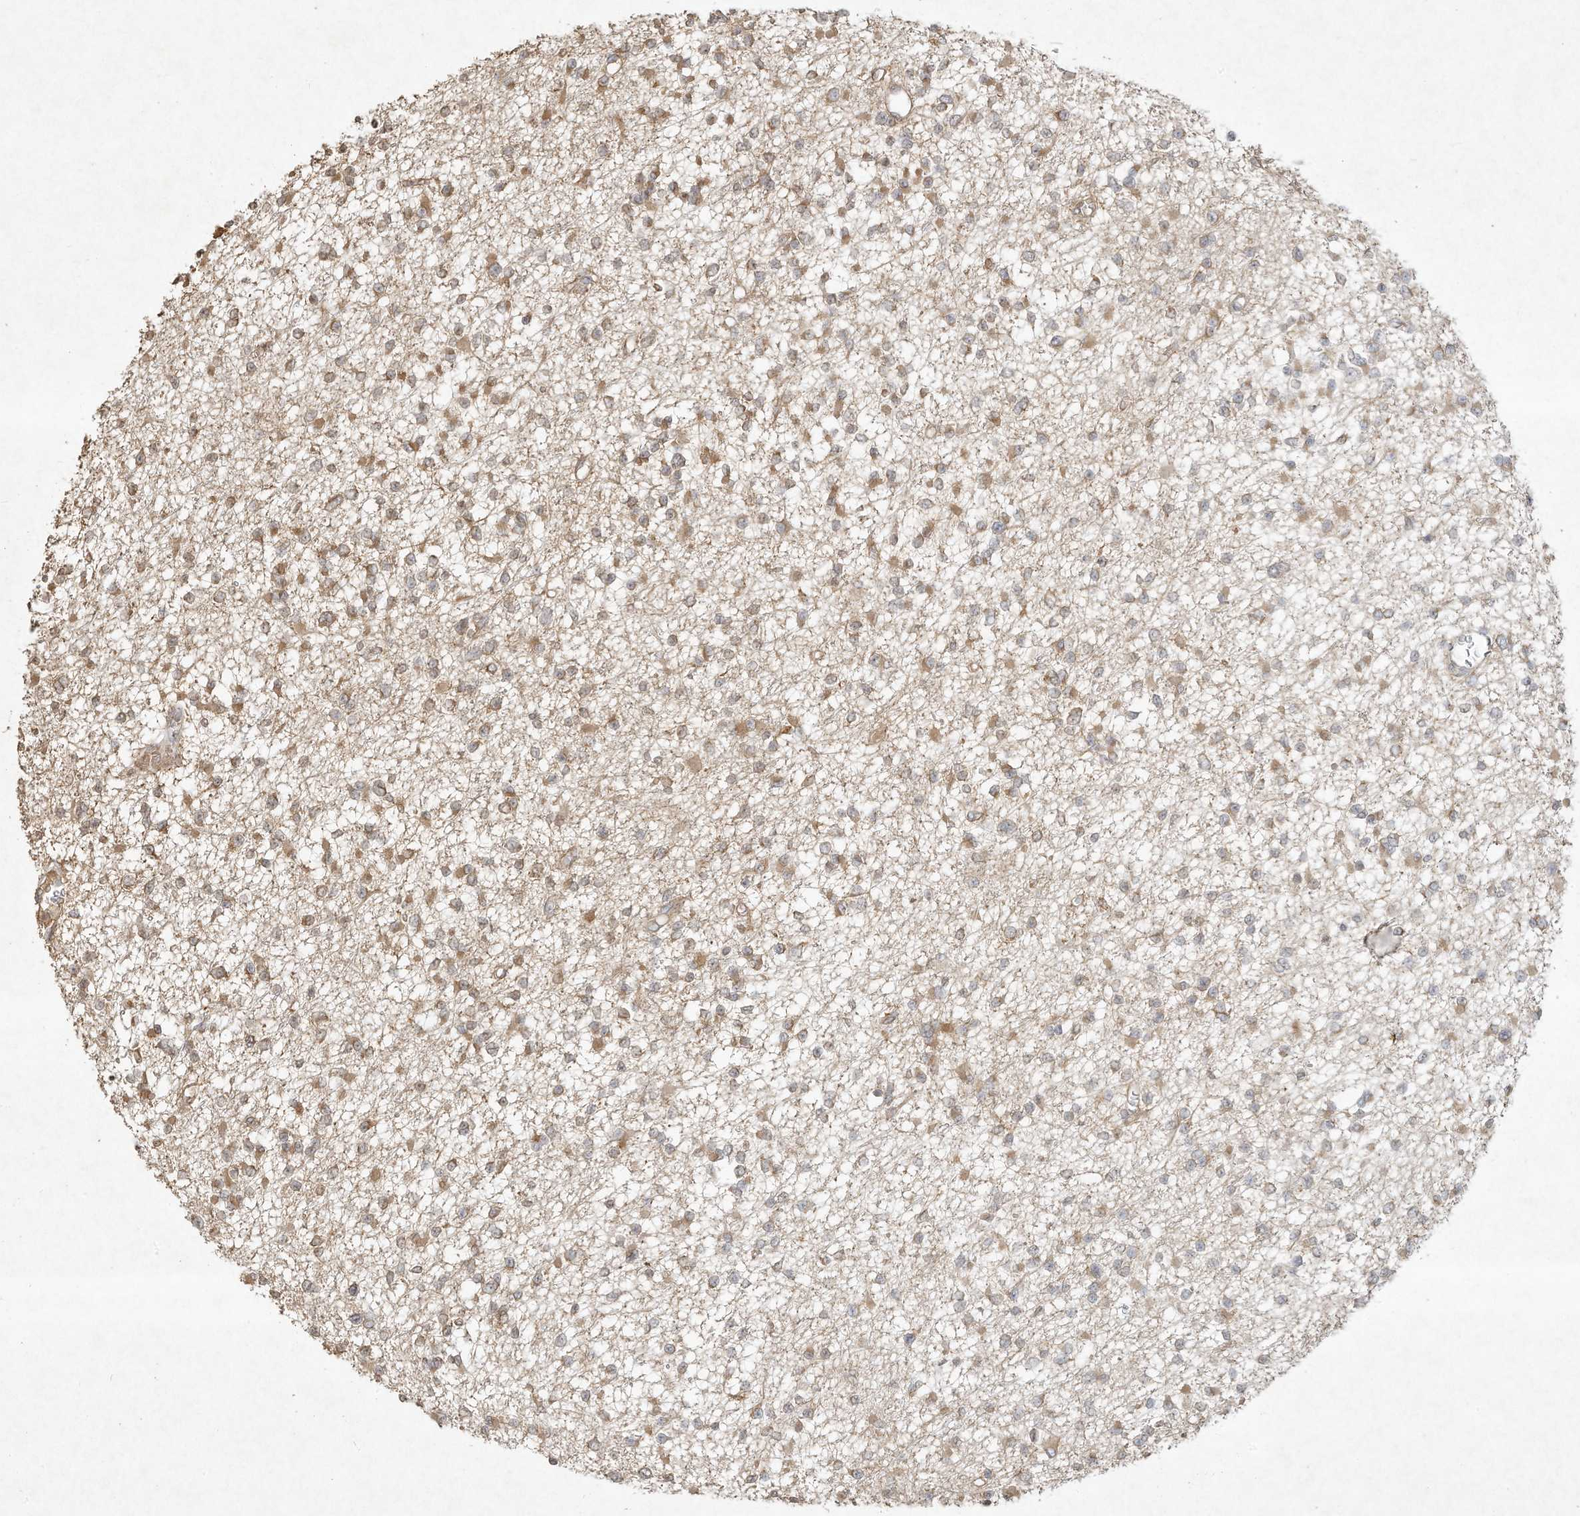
{"staining": {"intensity": "moderate", "quantity": "25%-75%", "location": "cytoplasmic/membranous"}, "tissue": "glioma", "cell_type": "Tumor cells", "image_type": "cancer", "snomed": [{"axis": "morphology", "description": "Glioma, malignant, Low grade"}, {"axis": "topography", "description": "Brain"}], "caption": "Protein analysis of glioma tissue exhibits moderate cytoplasmic/membranous staining in about 25%-75% of tumor cells.", "gene": "DYNC1I2", "patient": {"sex": "female", "age": 22}}